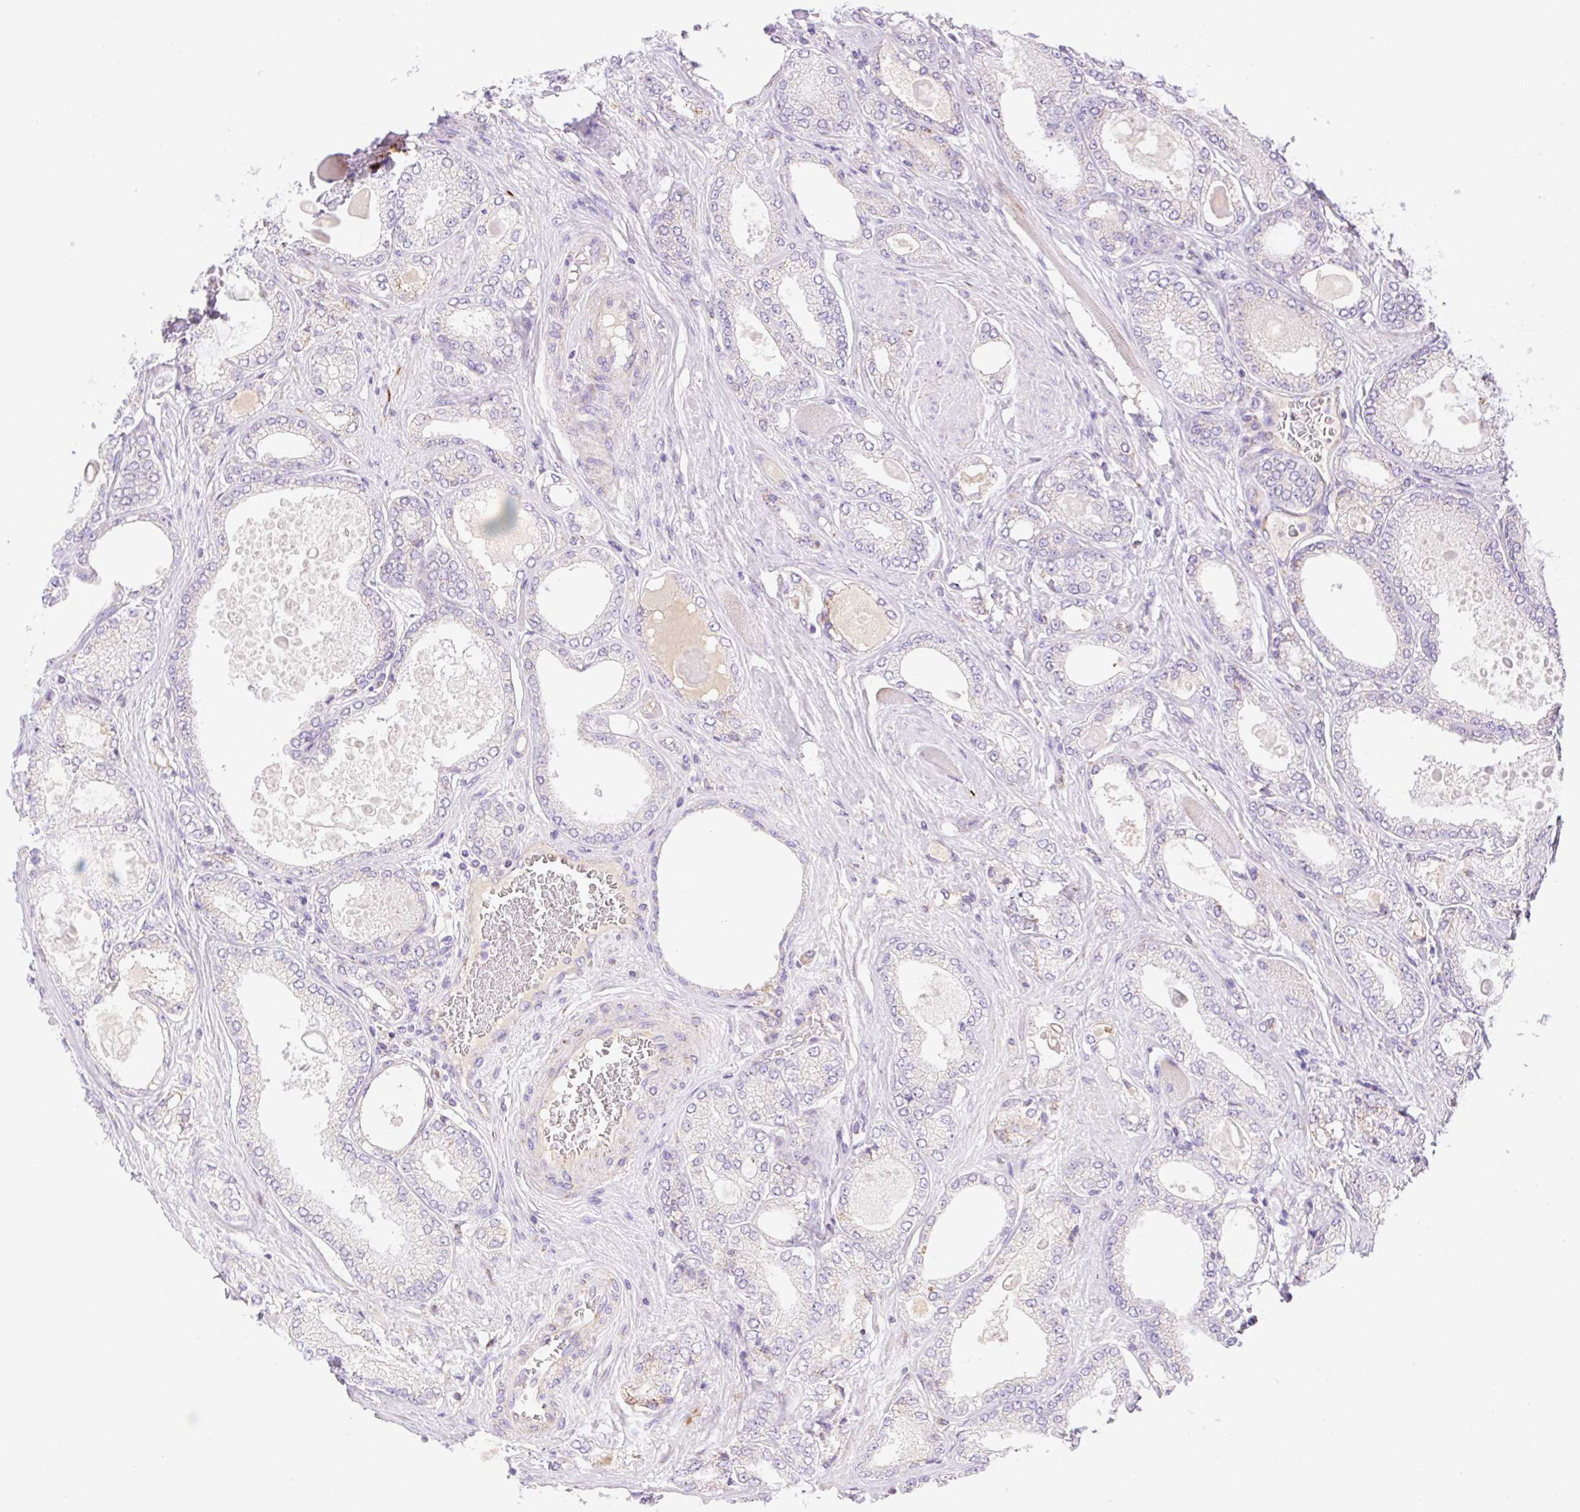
{"staining": {"intensity": "negative", "quantity": "none", "location": "none"}, "tissue": "prostate cancer", "cell_type": "Tumor cells", "image_type": "cancer", "snomed": [{"axis": "morphology", "description": "Adenocarcinoma, High grade"}, {"axis": "topography", "description": "Prostate"}], "caption": "This micrograph is of prostate high-grade adenocarcinoma stained with immunohistochemistry (IHC) to label a protein in brown with the nuclei are counter-stained blue. There is no expression in tumor cells.", "gene": "ETNK2", "patient": {"sex": "male", "age": 68}}